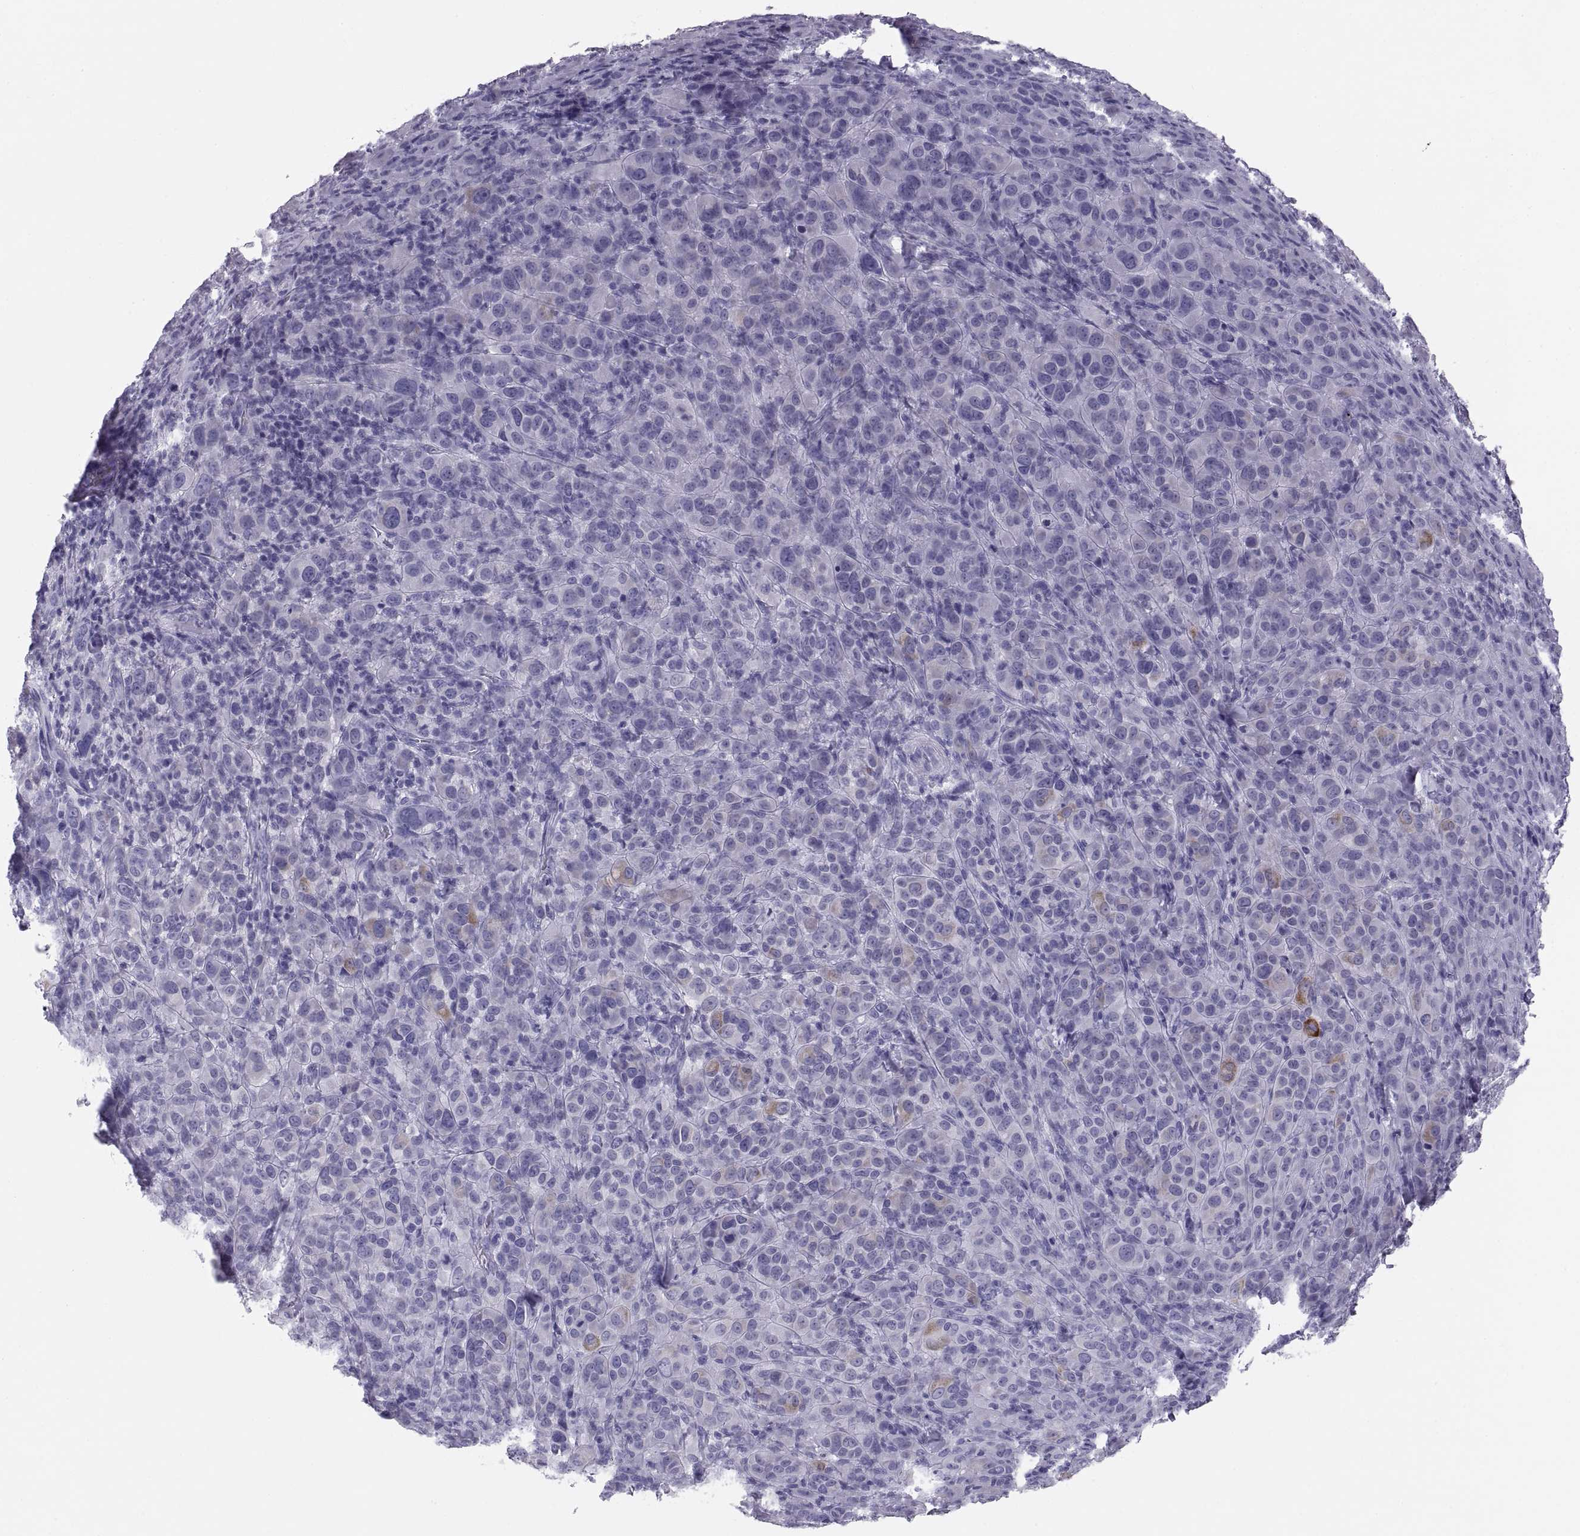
{"staining": {"intensity": "negative", "quantity": "none", "location": "none"}, "tissue": "melanoma", "cell_type": "Tumor cells", "image_type": "cancer", "snomed": [{"axis": "morphology", "description": "Malignant melanoma, NOS"}, {"axis": "topography", "description": "Skin"}], "caption": "Histopathology image shows no protein expression in tumor cells of melanoma tissue. (Brightfield microscopy of DAB (3,3'-diaminobenzidine) immunohistochemistry at high magnification).", "gene": "PAX2", "patient": {"sex": "female", "age": 87}}